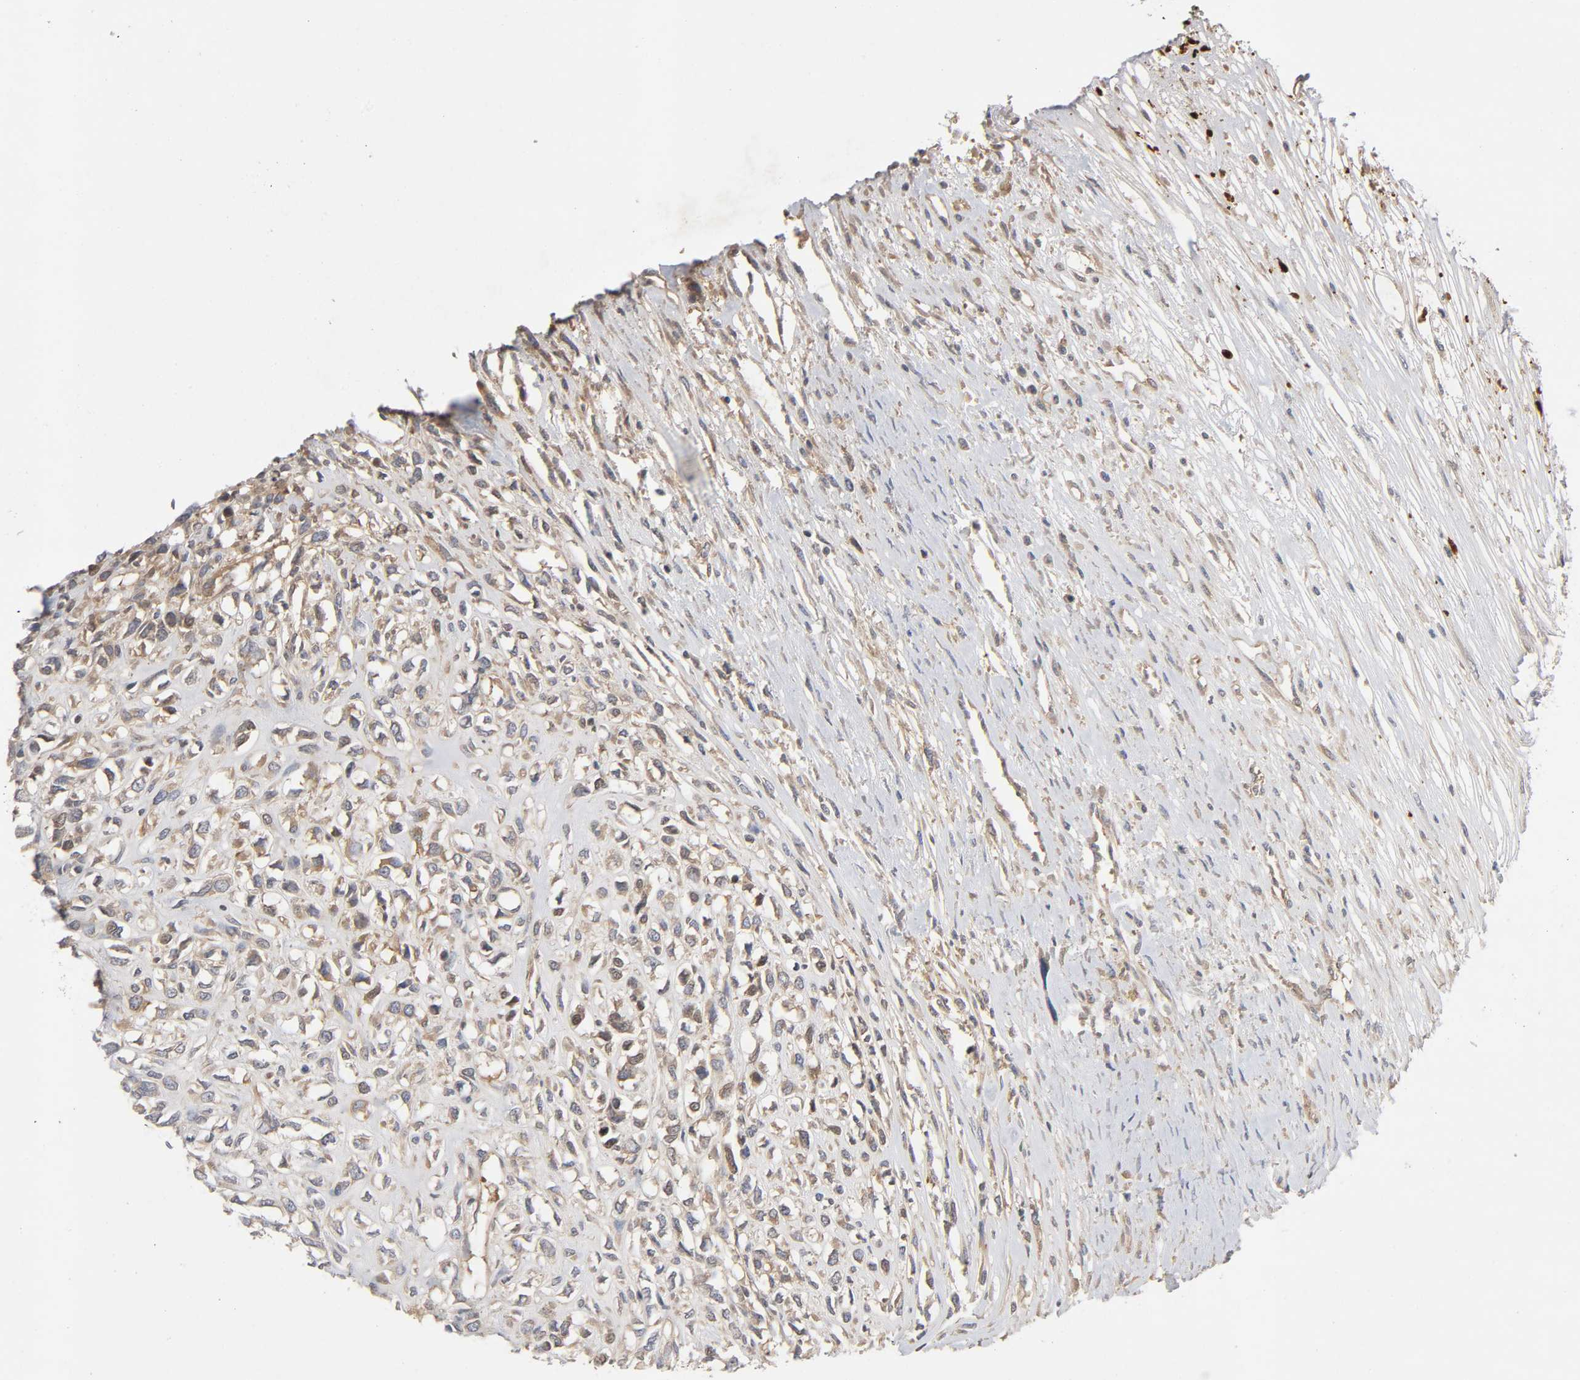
{"staining": {"intensity": "moderate", "quantity": ">75%", "location": "cytoplasmic/membranous"}, "tissue": "head and neck cancer", "cell_type": "Tumor cells", "image_type": "cancer", "snomed": [{"axis": "morphology", "description": "Necrosis, NOS"}, {"axis": "morphology", "description": "Neoplasm, malignant, NOS"}, {"axis": "topography", "description": "Salivary gland"}, {"axis": "topography", "description": "Head-Neck"}], "caption": "Protein staining of head and neck neoplasm (malignant) tissue reveals moderate cytoplasmic/membranous positivity in about >75% of tumor cells. (DAB (3,3'-diaminobenzidine) = brown stain, brightfield microscopy at high magnification).", "gene": "CPB2", "patient": {"sex": "male", "age": 43}}